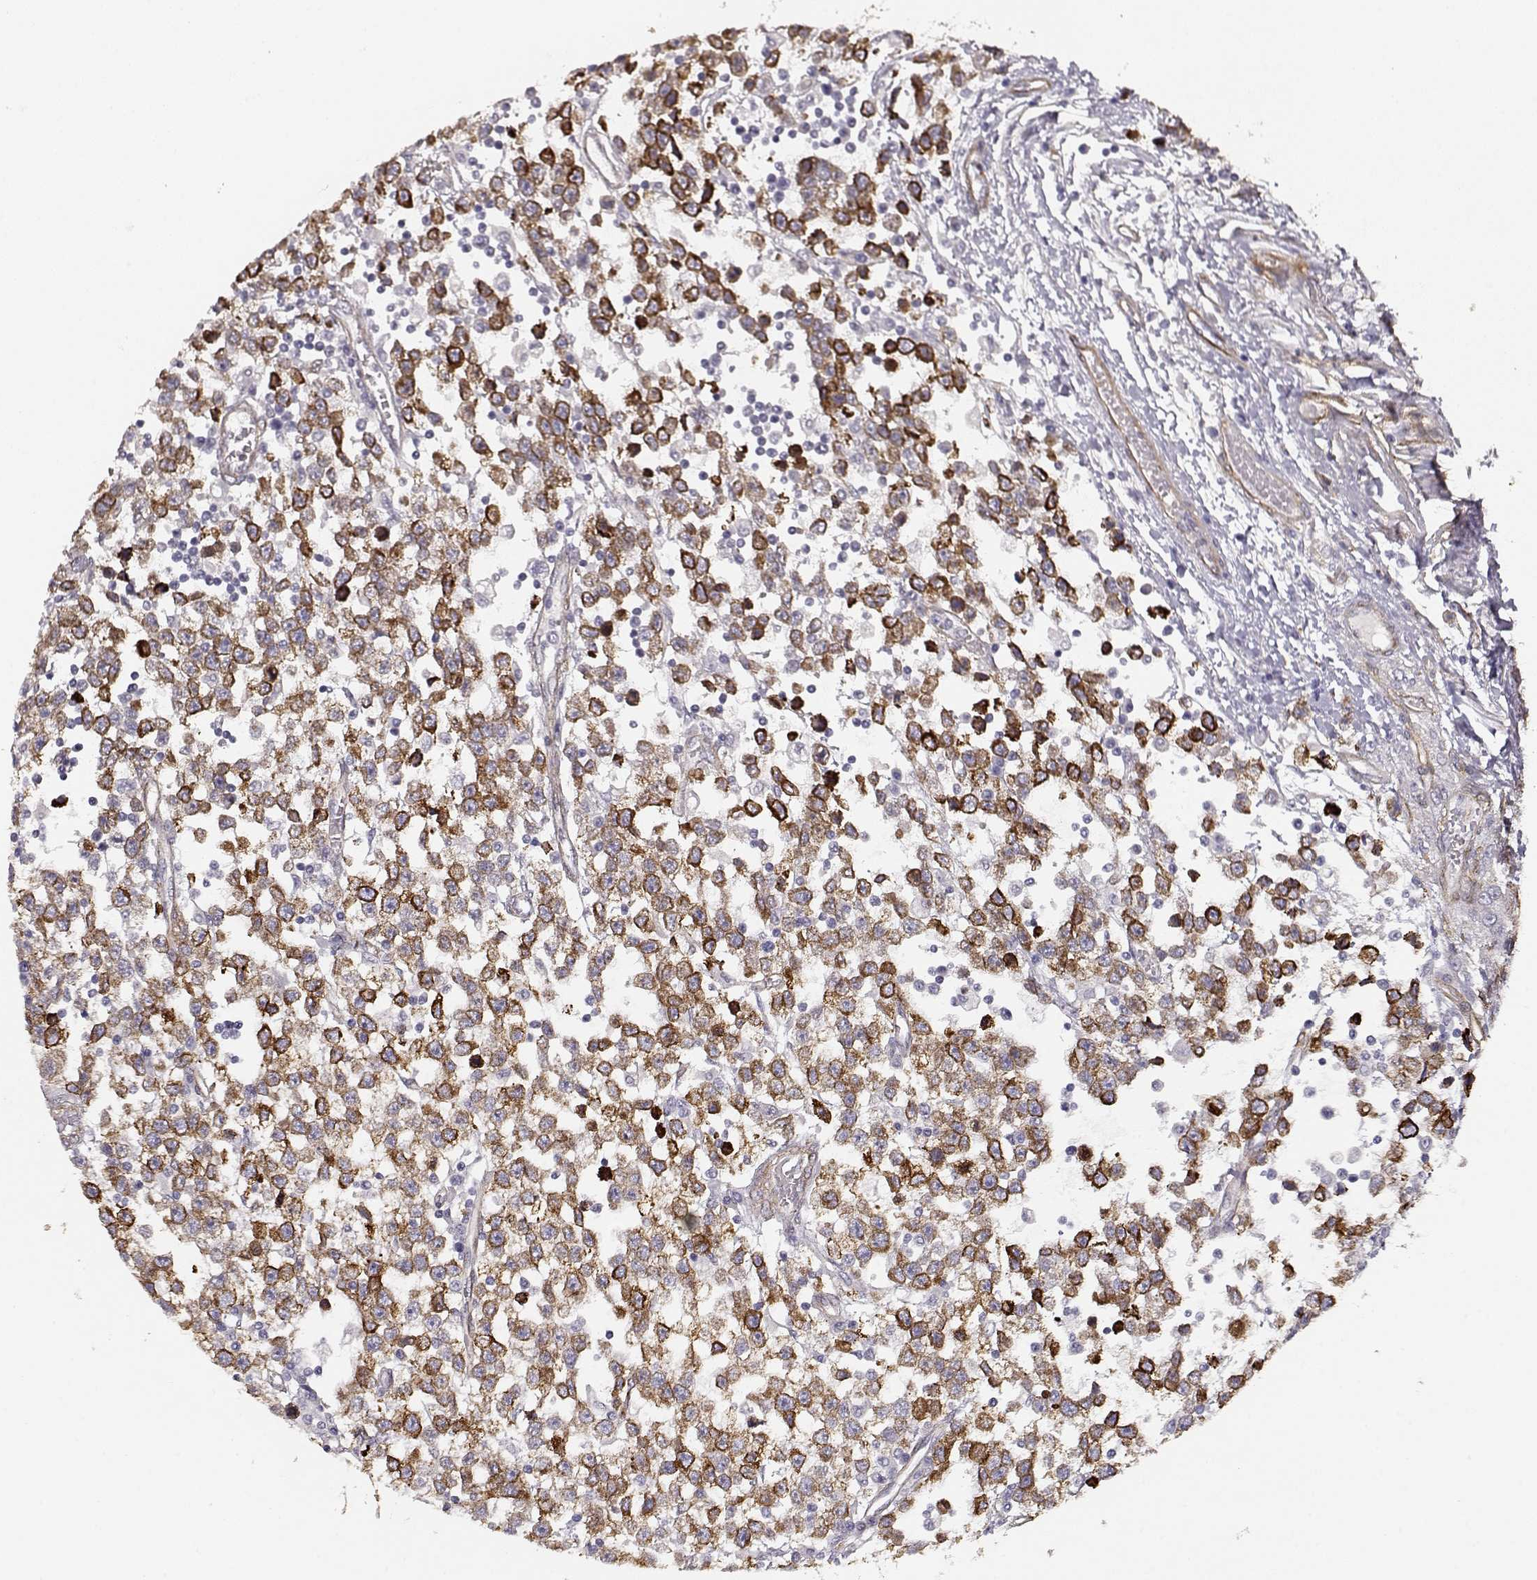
{"staining": {"intensity": "strong", "quantity": ">75%", "location": "cytoplasmic/membranous"}, "tissue": "testis cancer", "cell_type": "Tumor cells", "image_type": "cancer", "snomed": [{"axis": "morphology", "description": "Seminoma, NOS"}, {"axis": "topography", "description": "Testis"}], "caption": "Protein staining demonstrates strong cytoplasmic/membranous positivity in about >75% of tumor cells in testis cancer (seminoma).", "gene": "LAMC1", "patient": {"sex": "male", "age": 34}}